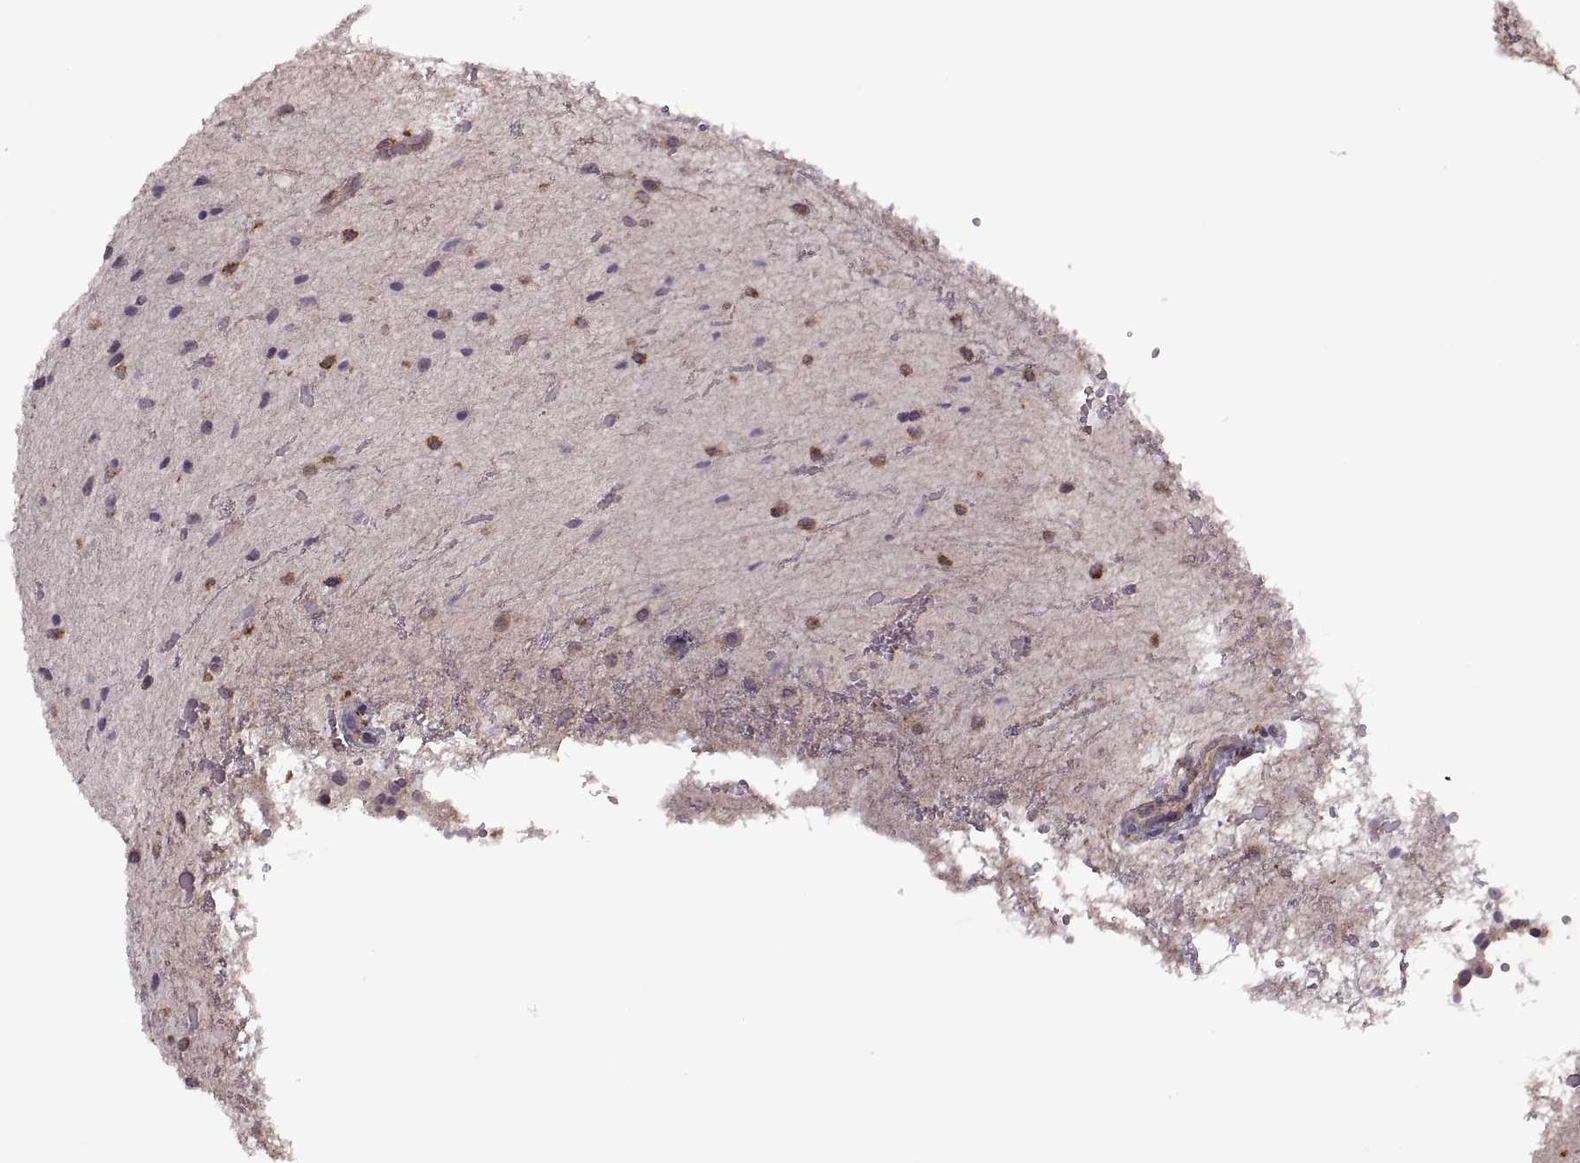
{"staining": {"intensity": "negative", "quantity": "none", "location": "none"}, "tissue": "glioma", "cell_type": "Tumor cells", "image_type": "cancer", "snomed": [{"axis": "morphology", "description": "Glioma, malignant, Low grade"}, {"axis": "topography", "description": "Cerebellum"}], "caption": "Human malignant glioma (low-grade) stained for a protein using immunohistochemistry reveals no staining in tumor cells.", "gene": "PIERCE1", "patient": {"sex": "female", "age": 14}}